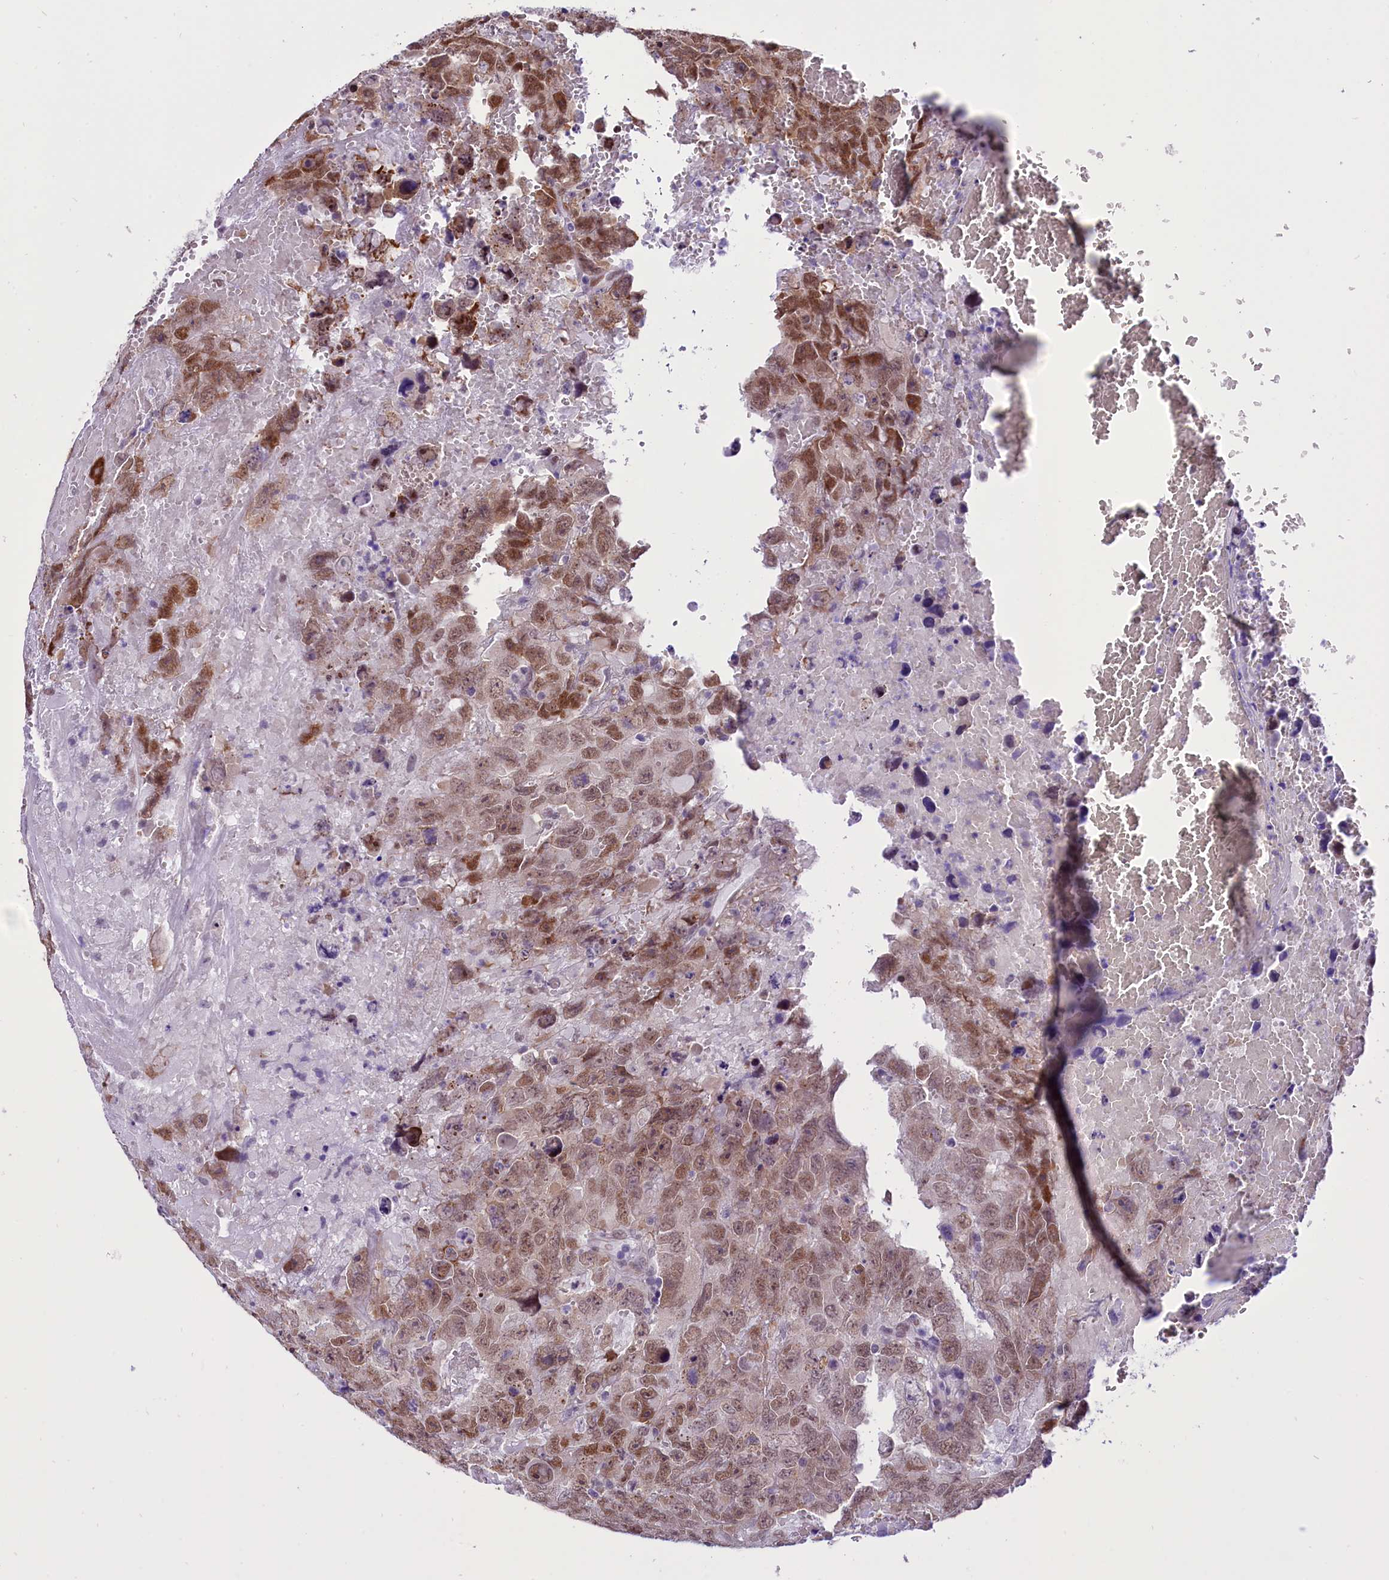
{"staining": {"intensity": "moderate", "quantity": "25%-75%", "location": "nuclear"}, "tissue": "testis cancer", "cell_type": "Tumor cells", "image_type": "cancer", "snomed": [{"axis": "morphology", "description": "Carcinoma, Embryonal, NOS"}, {"axis": "topography", "description": "Testis"}], "caption": "Testis cancer (embryonal carcinoma) tissue exhibits moderate nuclear expression in approximately 25%-75% of tumor cells", "gene": "RPS6KB1", "patient": {"sex": "male", "age": 45}}